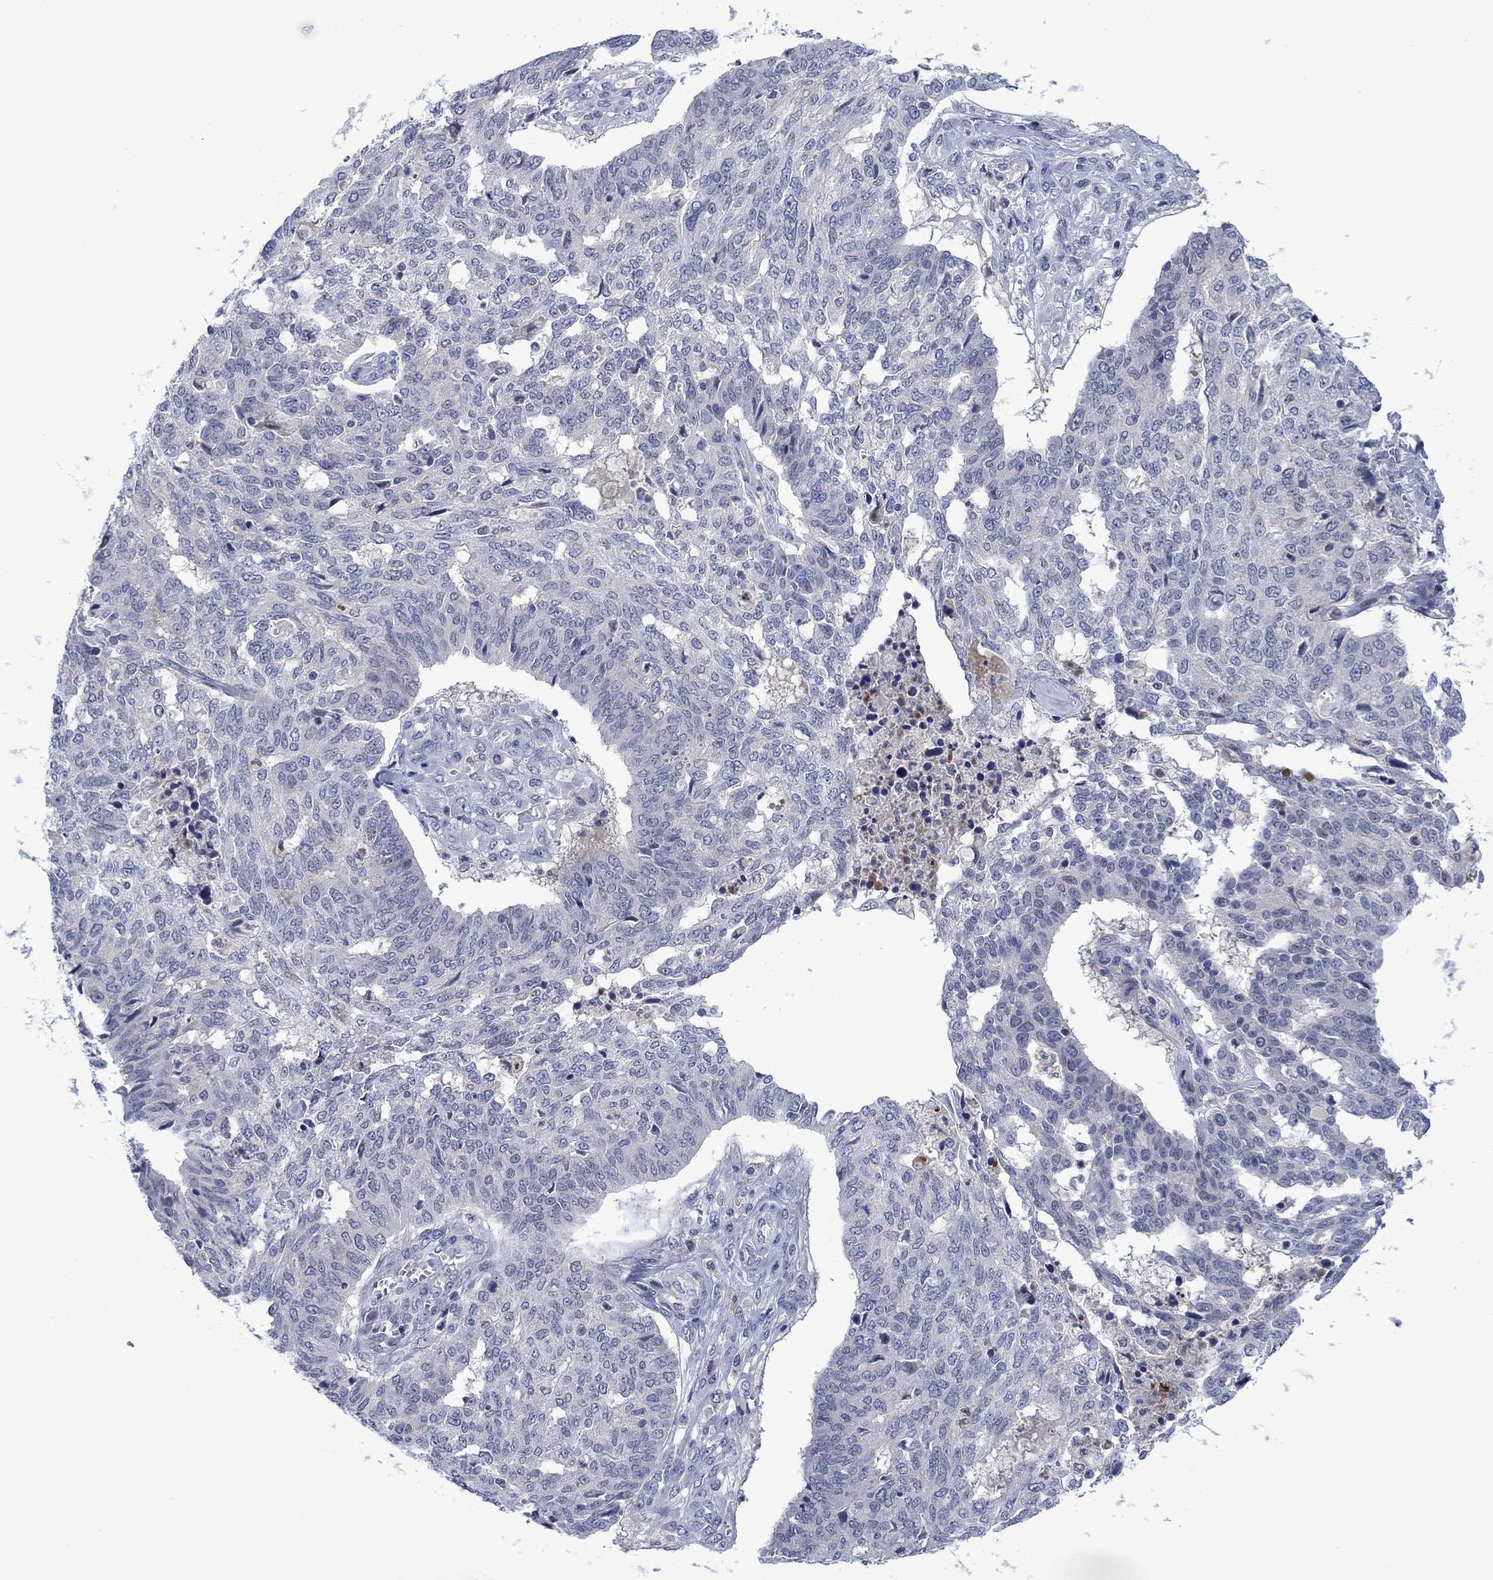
{"staining": {"intensity": "negative", "quantity": "none", "location": "none"}, "tissue": "ovarian cancer", "cell_type": "Tumor cells", "image_type": "cancer", "snomed": [{"axis": "morphology", "description": "Cystadenocarcinoma, serous, NOS"}, {"axis": "topography", "description": "Ovary"}], "caption": "IHC micrograph of neoplastic tissue: human ovarian cancer stained with DAB displays no significant protein staining in tumor cells. (Immunohistochemistry (ihc), brightfield microscopy, high magnification).", "gene": "AGL", "patient": {"sex": "female", "age": 67}}